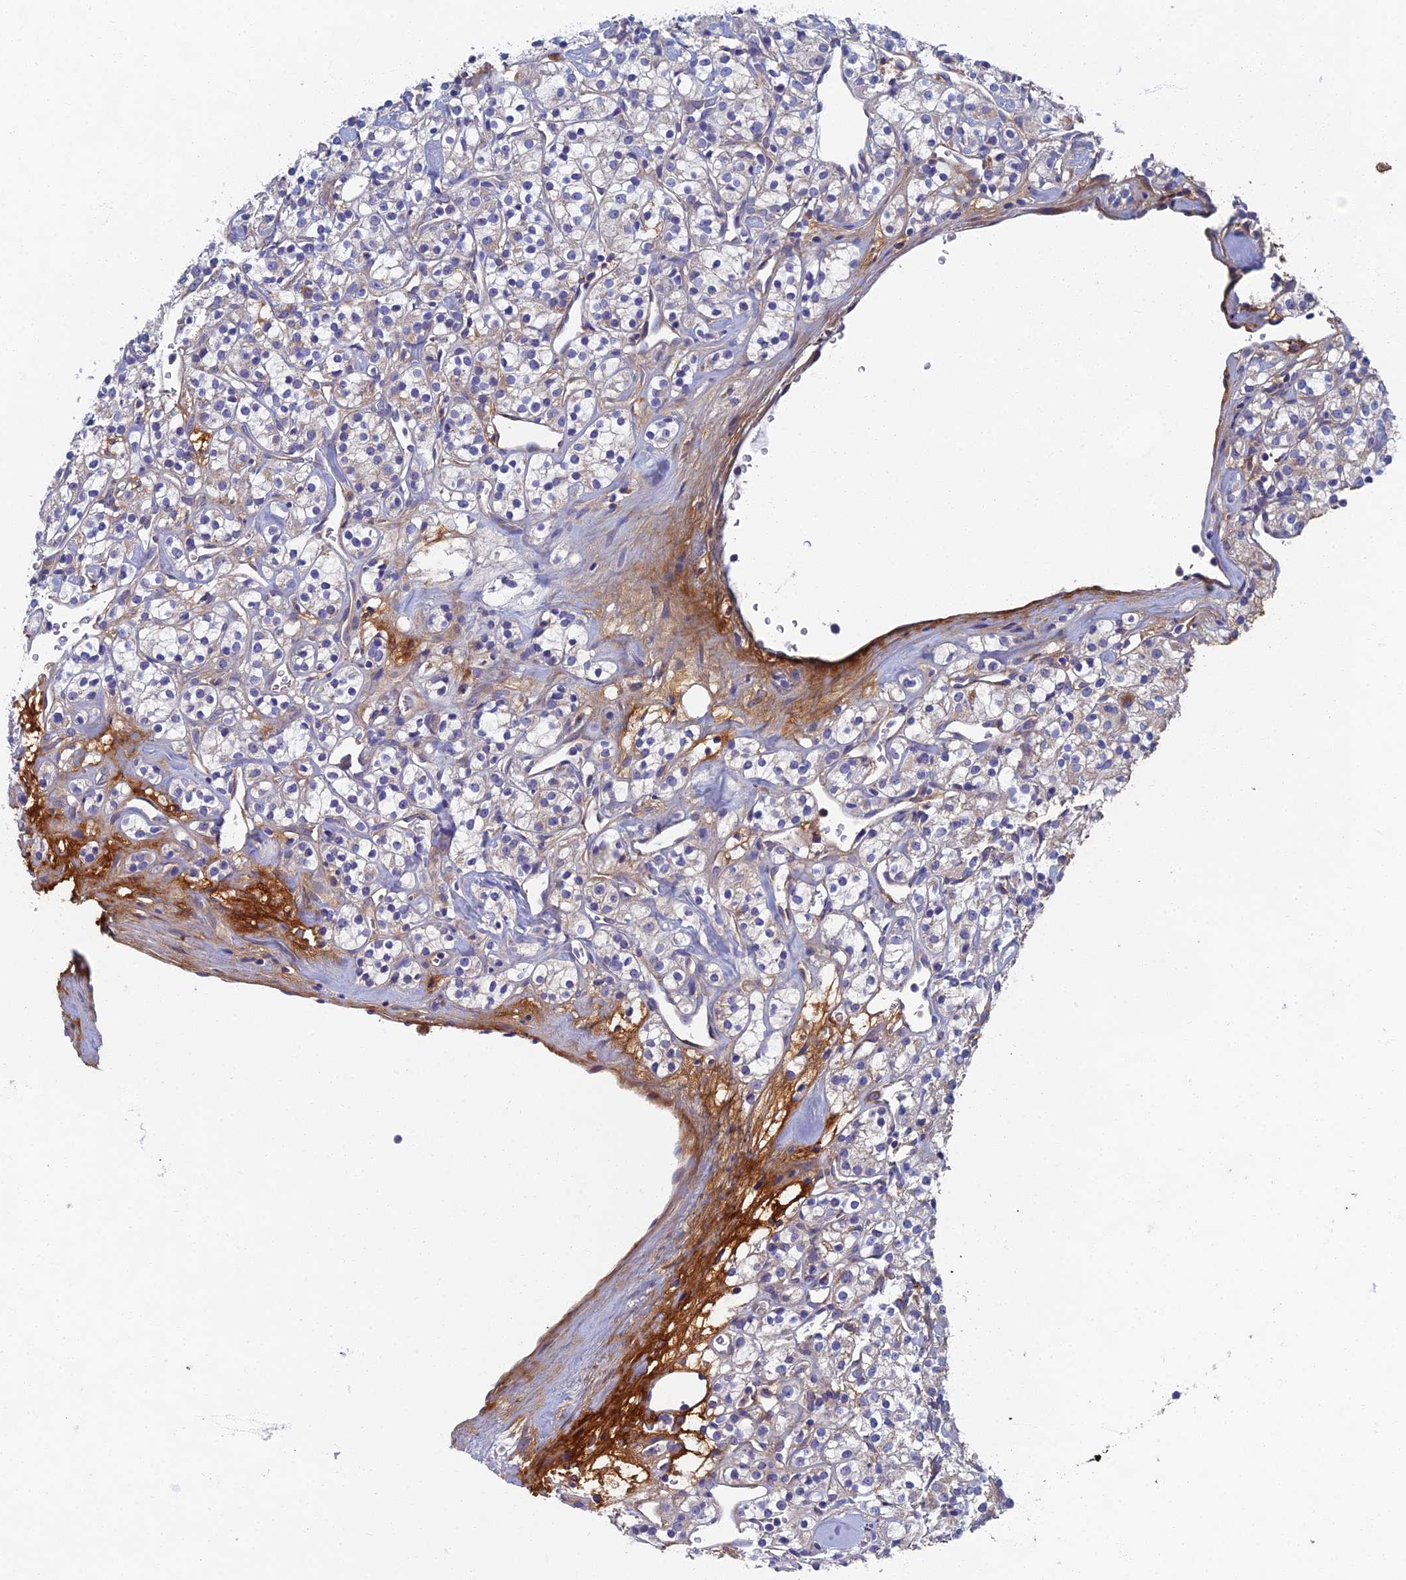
{"staining": {"intensity": "negative", "quantity": "none", "location": "none"}, "tissue": "renal cancer", "cell_type": "Tumor cells", "image_type": "cancer", "snomed": [{"axis": "morphology", "description": "Adenocarcinoma, NOS"}, {"axis": "topography", "description": "Kidney"}], "caption": "The IHC micrograph has no significant positivity in tumor cells of renal cancer (adenocarcinoma) tissue. (DAB (3,3'-diaminobenzidine) immunohistochemistry (IHC), high magnification).", "gene": "RNASEK", "patient": {"sex": "male", "age": 77}}